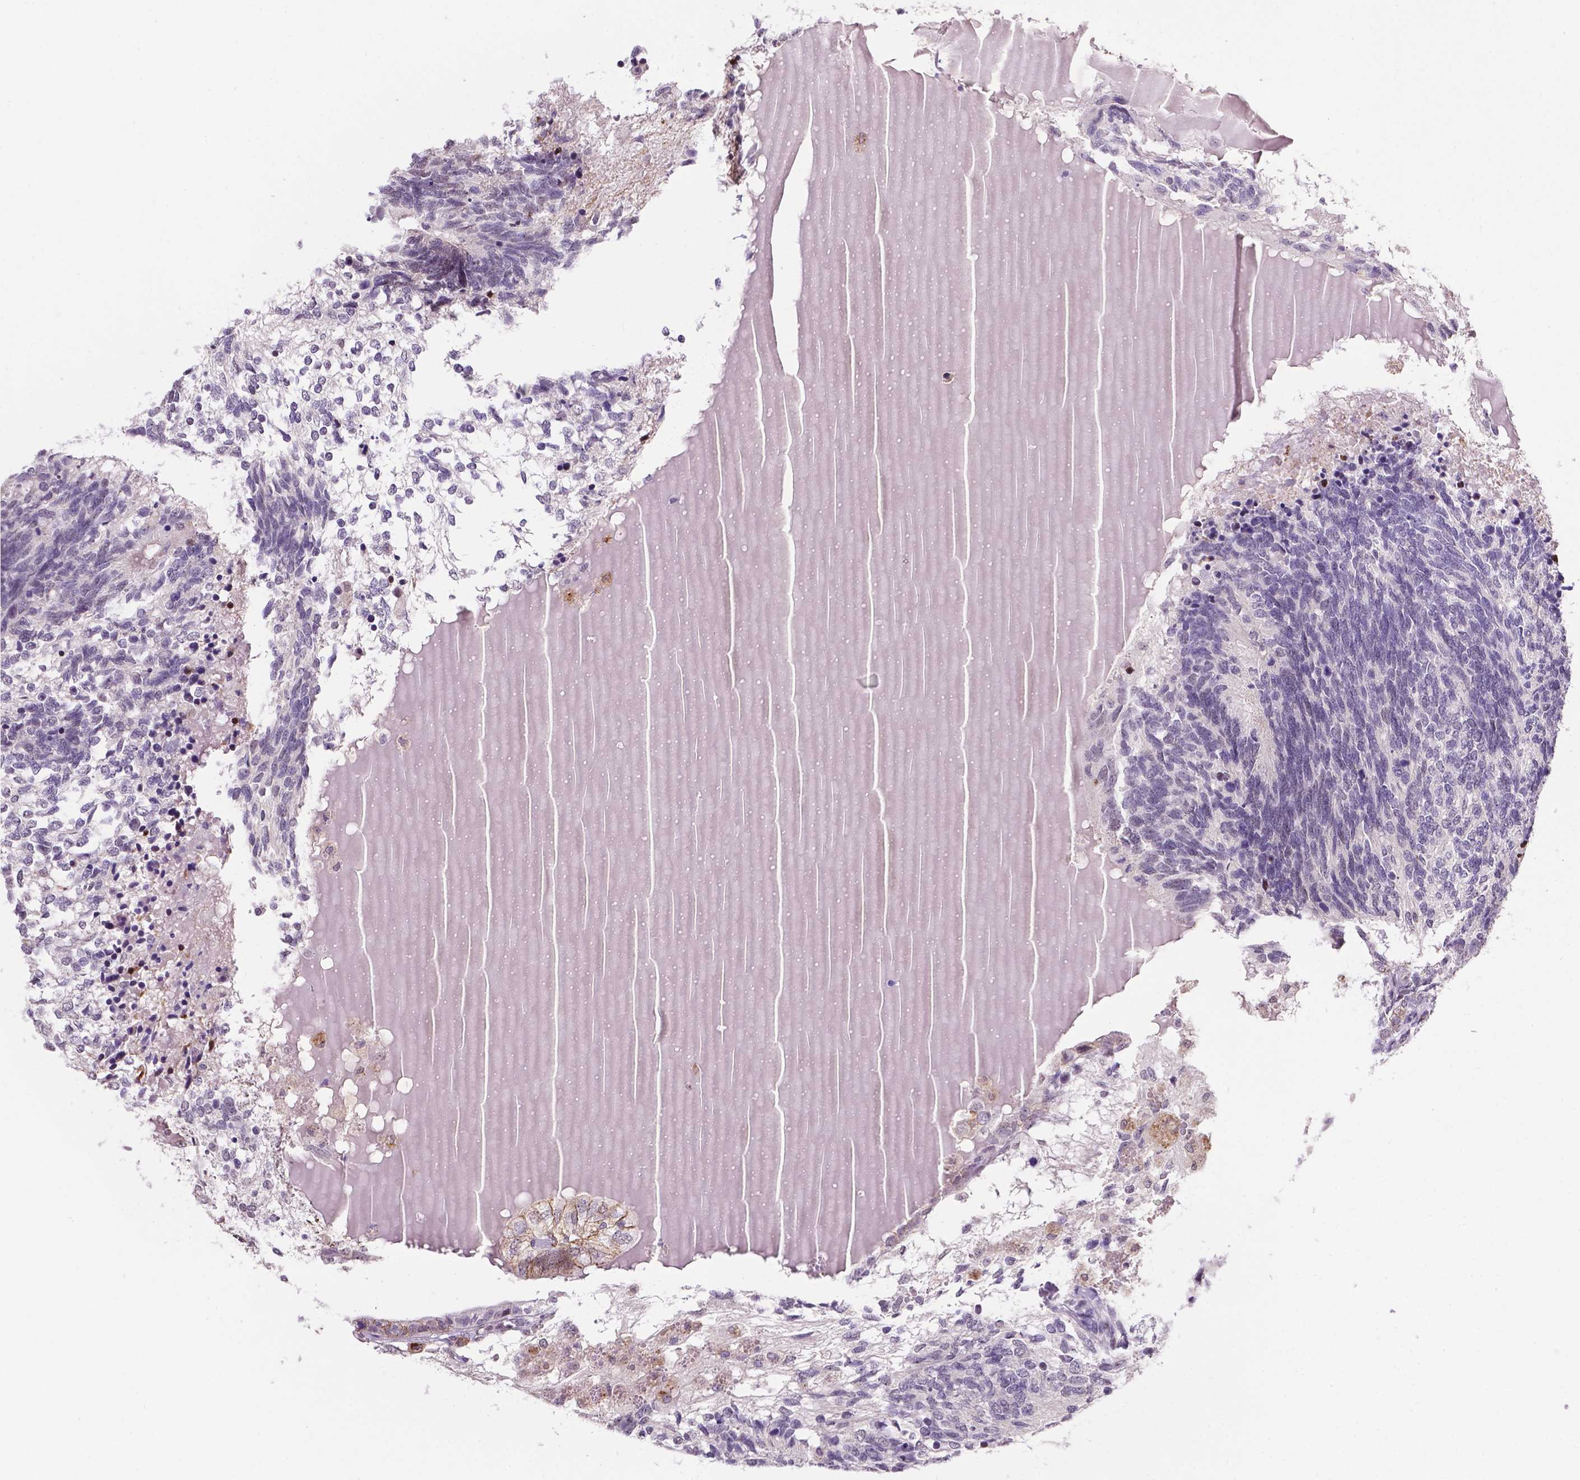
{"staining": {"intensity": "negative", "quantity": "none", "location": "none"}, "tissue": "testis cancer", "cell_type": "Tumor cells", "image_type": "cancer", "snomed": [{"axis": "morphology", "description": "Seminoma, NOS"}, {"axis": "morphology", "description": "Carcinoma, Embryonal, NOS"}, {"axis": "topography", "description": "Testis"}], "caption": "A histopathology image of embryonal carcinoma (testis) stained for a protein shows no brown staining in tumor cells.", "gene": "SMAD3", "patient": {"sex": "male", "age": 41}}